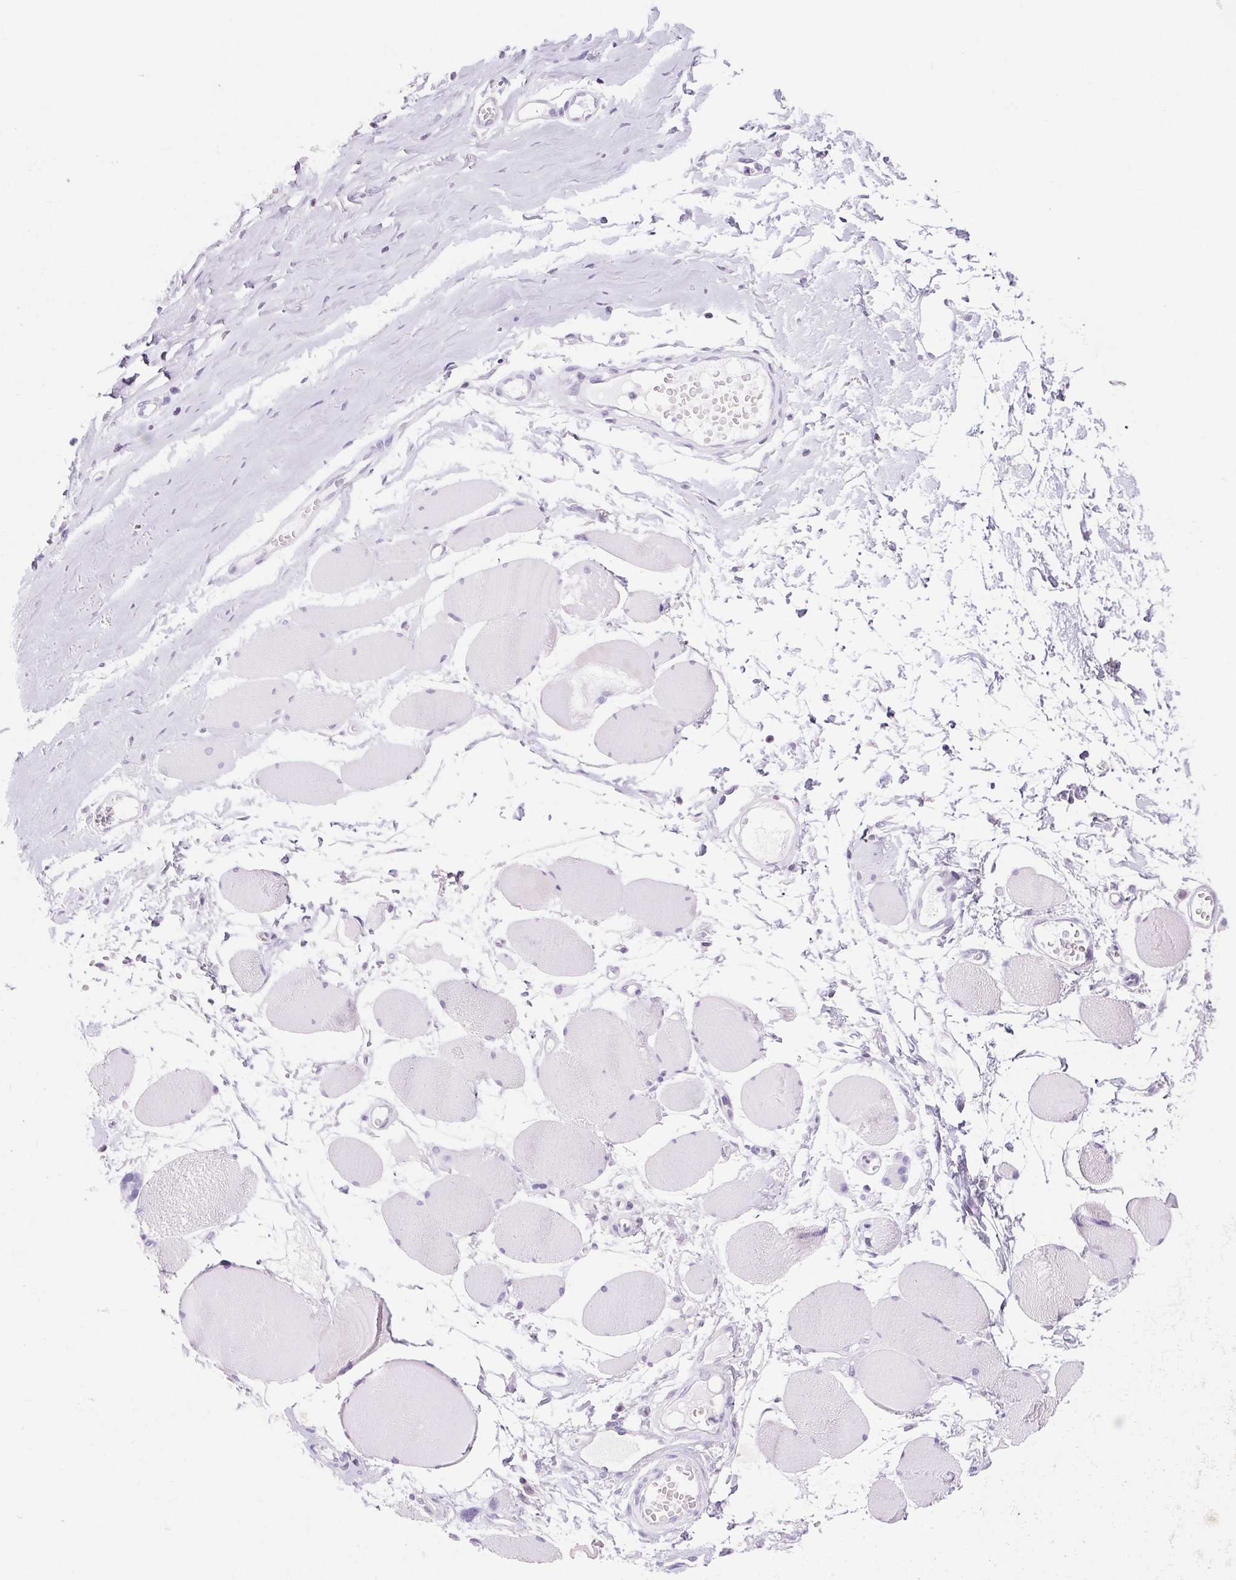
{"staining": {"intensity": "negative", "quantity": "none", "location": "none"}, "tissue": "skeletal muscle", "cell_type": "Myocytes", "image_type": "normal", "snomed": [{"axis": "morphology", "description": "Normal tissue, NOS"}, {"axis": "topography", "description": "Skeletal muscle"}], "caption": "Immunohistochemistry (IHC) image of benign skeletal muscle: skeletal muscle stained with DAB (3,3'-diaminobenzidine) displays no significant protein expression in myocytes.", "gene": "ASGR2", "patient": {"sex": "female", "age": 75}}